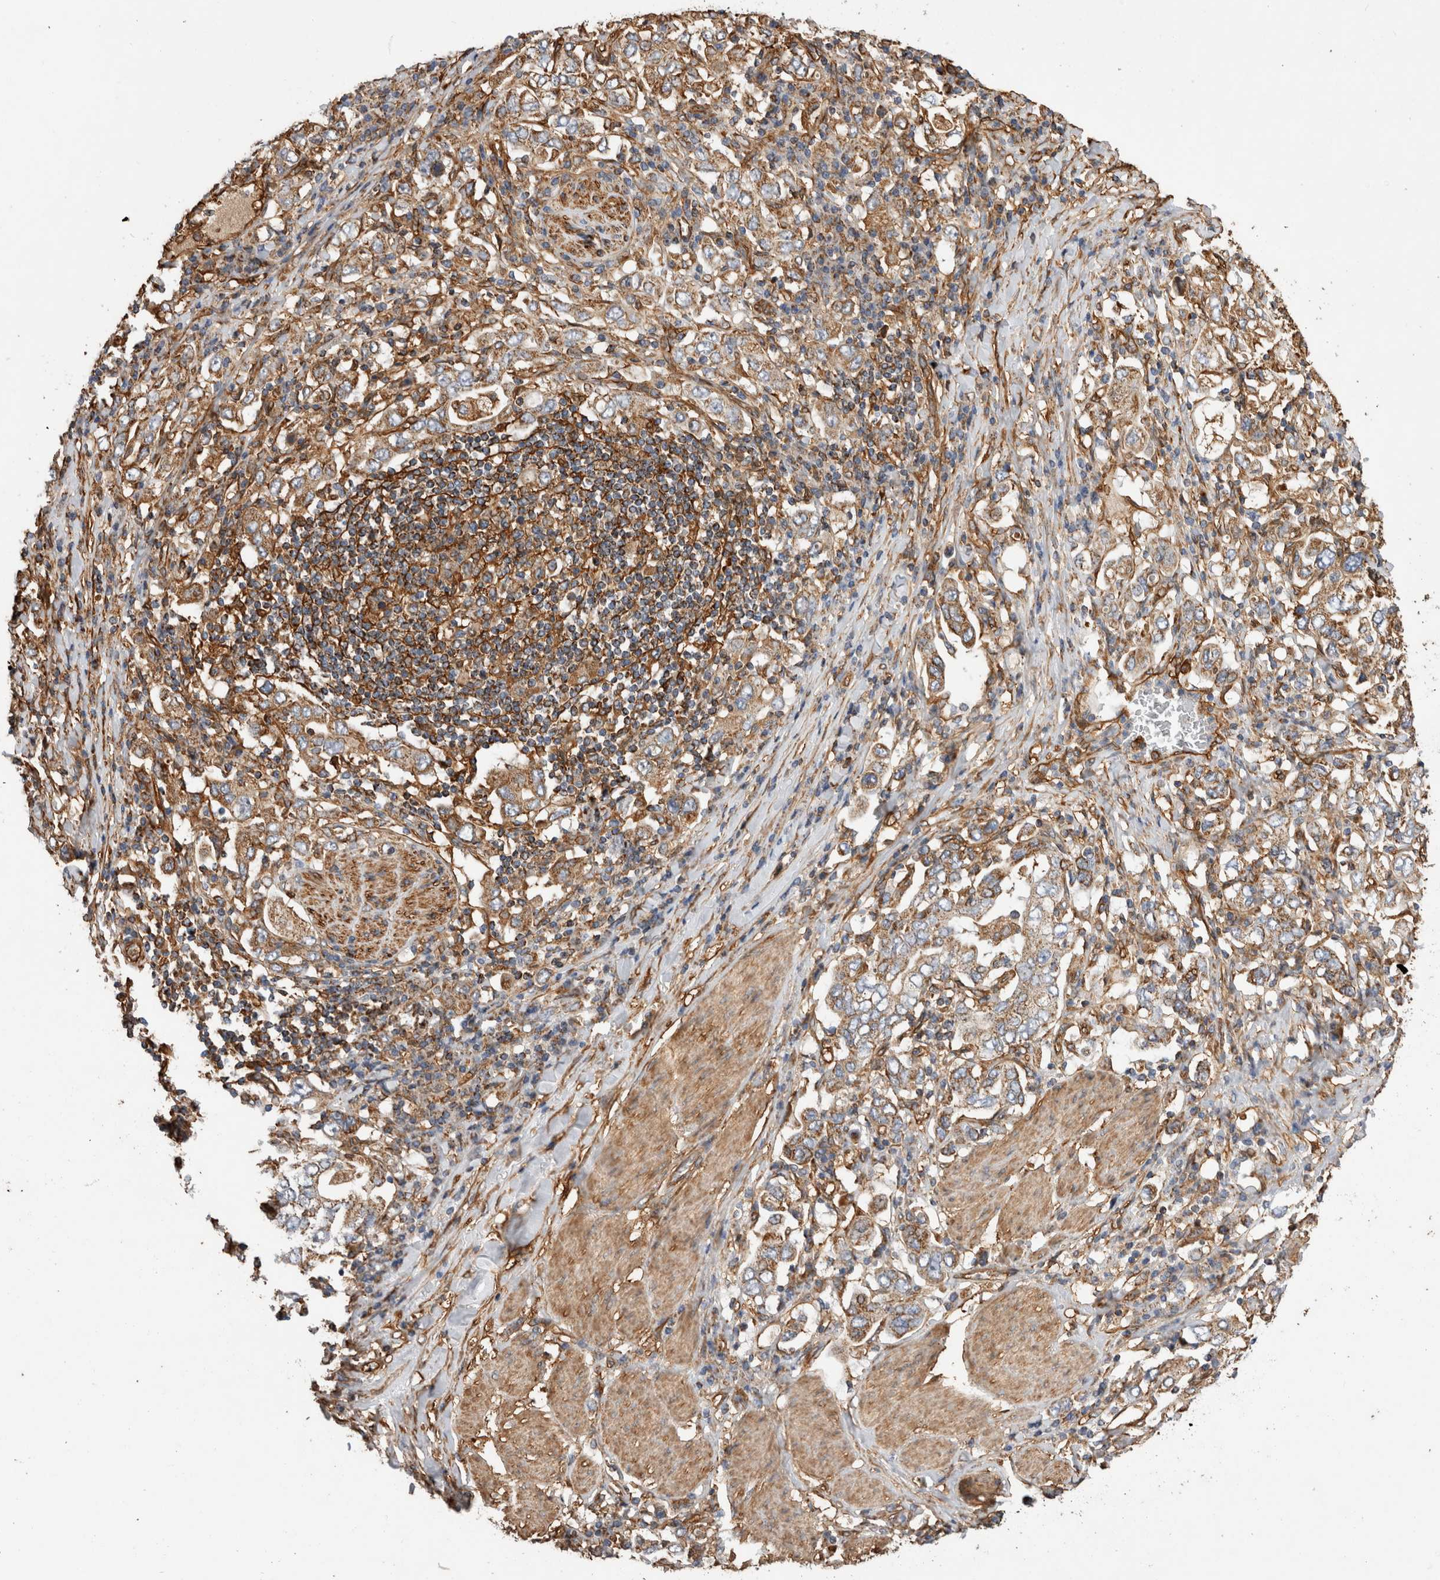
{"staining": {"intensity": "moderate", "quantity": ">75%", "location": "cytoplasmic/membranous"}, "tissue": "stomach cancer", "cell_type": "Tumor cells", "image_type": "cancer", "snomed": [{"axis": "morphology", "description": "Adenocarcinoma, NOS"}, {"axis": "topography", "description": "Stomach, upper"}], "caption": "Immunohistochemistry histopathology image of neoplastic tissue: human stomach adenocarcinoma stained using immunohistochemistry (IHC) demonstrates medium levels of moderate protein expression localized specifically in the cytoplasmic/membranous of tumor cells, appearing as a cytoplasmic/membranous brown color.", "gene": "ZNF397", "patient": {"sex": "male", "age": 62}}